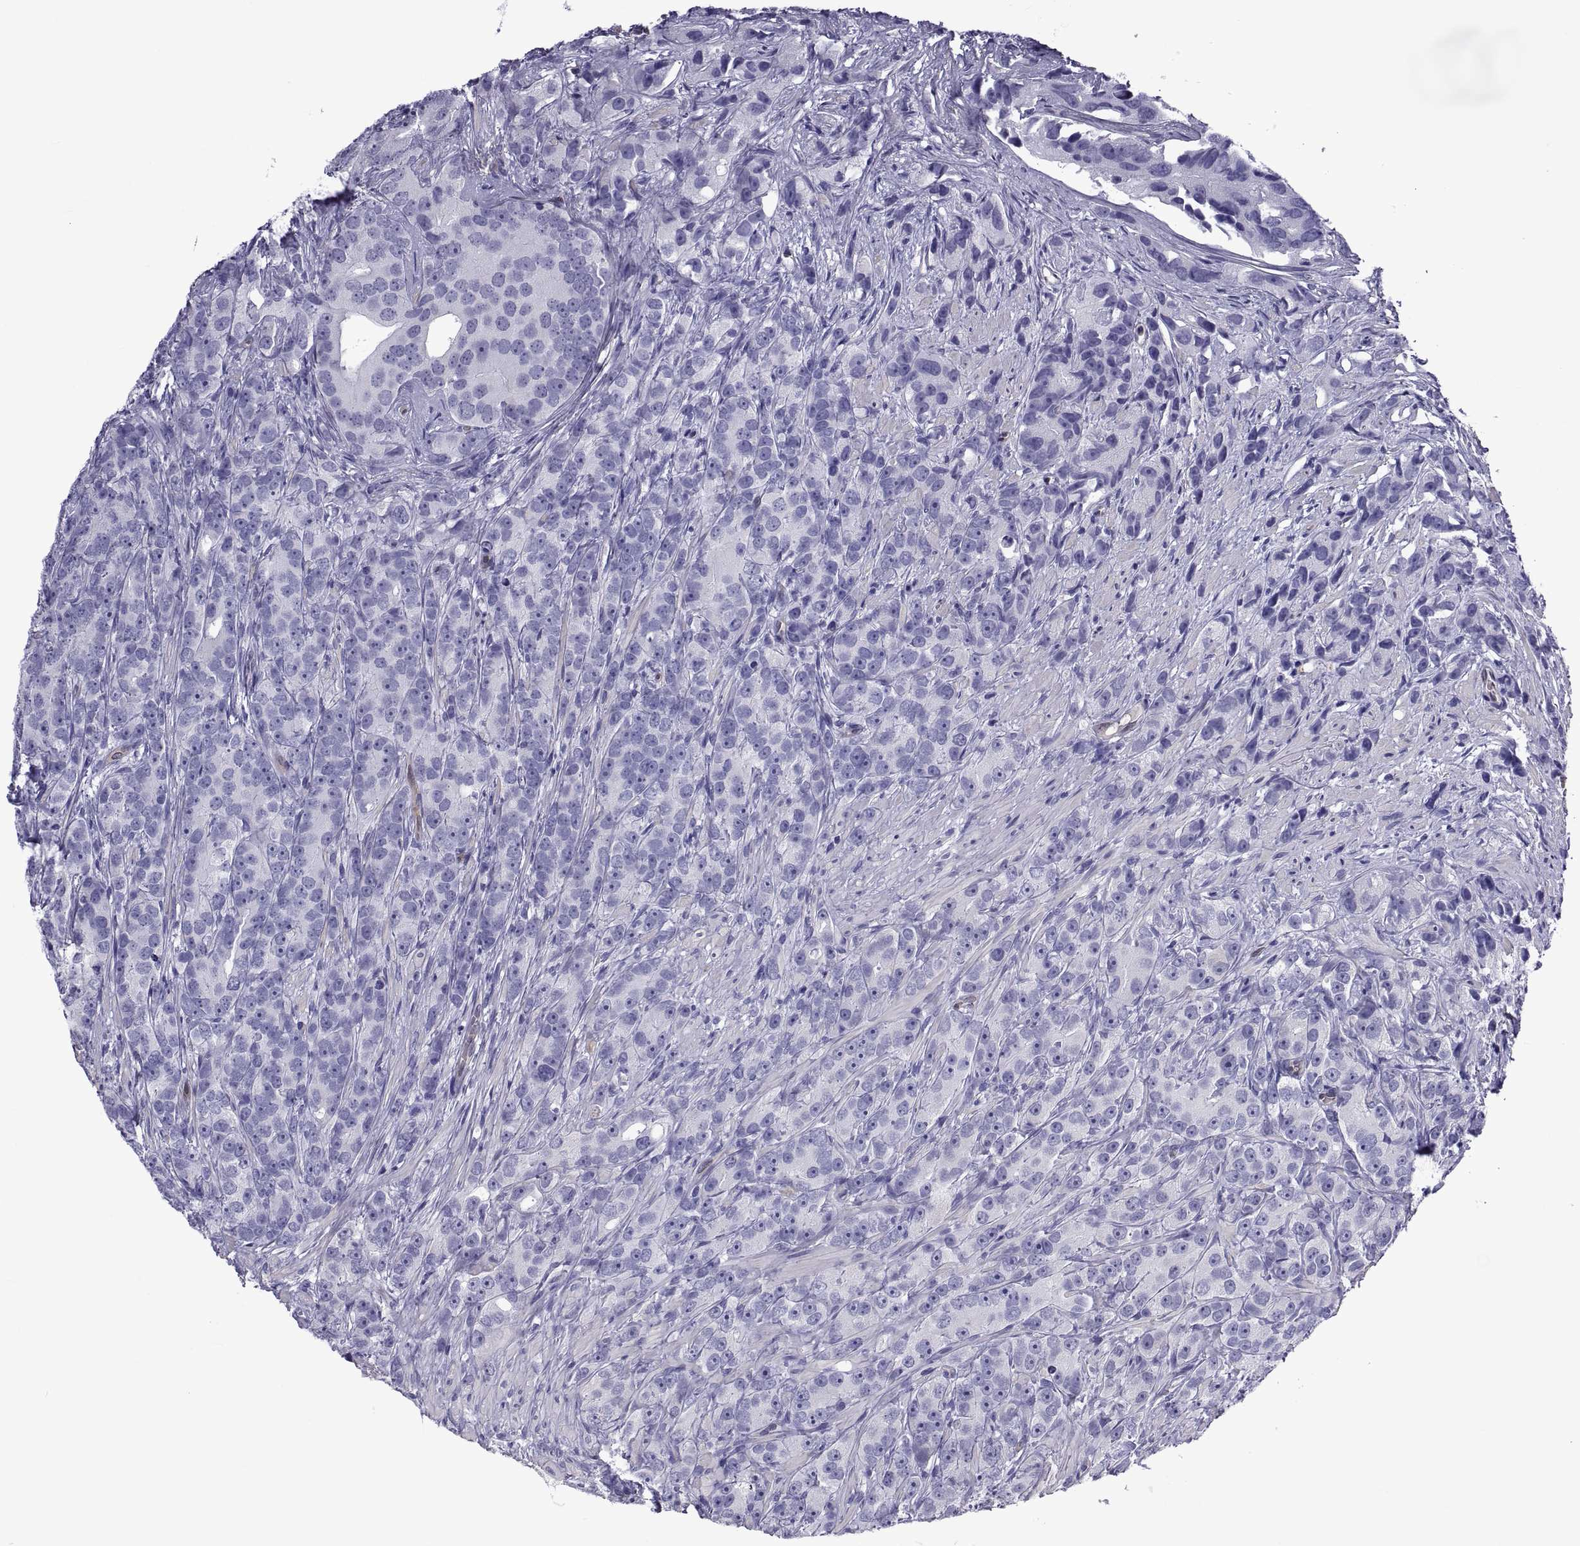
{"staining": {"intensity": "negative", "quantity": "none", "location": "none"}, "tissue": "prostate cancer", "cell_type": "Tumor cells", "image_type": "cancer", "snomed": [{"axis": "morphology", "description": "Adenocarcinoma, High grade"}, {"axis": "topography", "description": "Prostate"}], "caption": "High power microscopy histopathology image of an immunohistochemistry (IHC) histopathology image of prostate cancer, revealing no significant positivity in tumor cells.", "gene": "LCN9", "patient": {"sex": "male", "age": 90}}